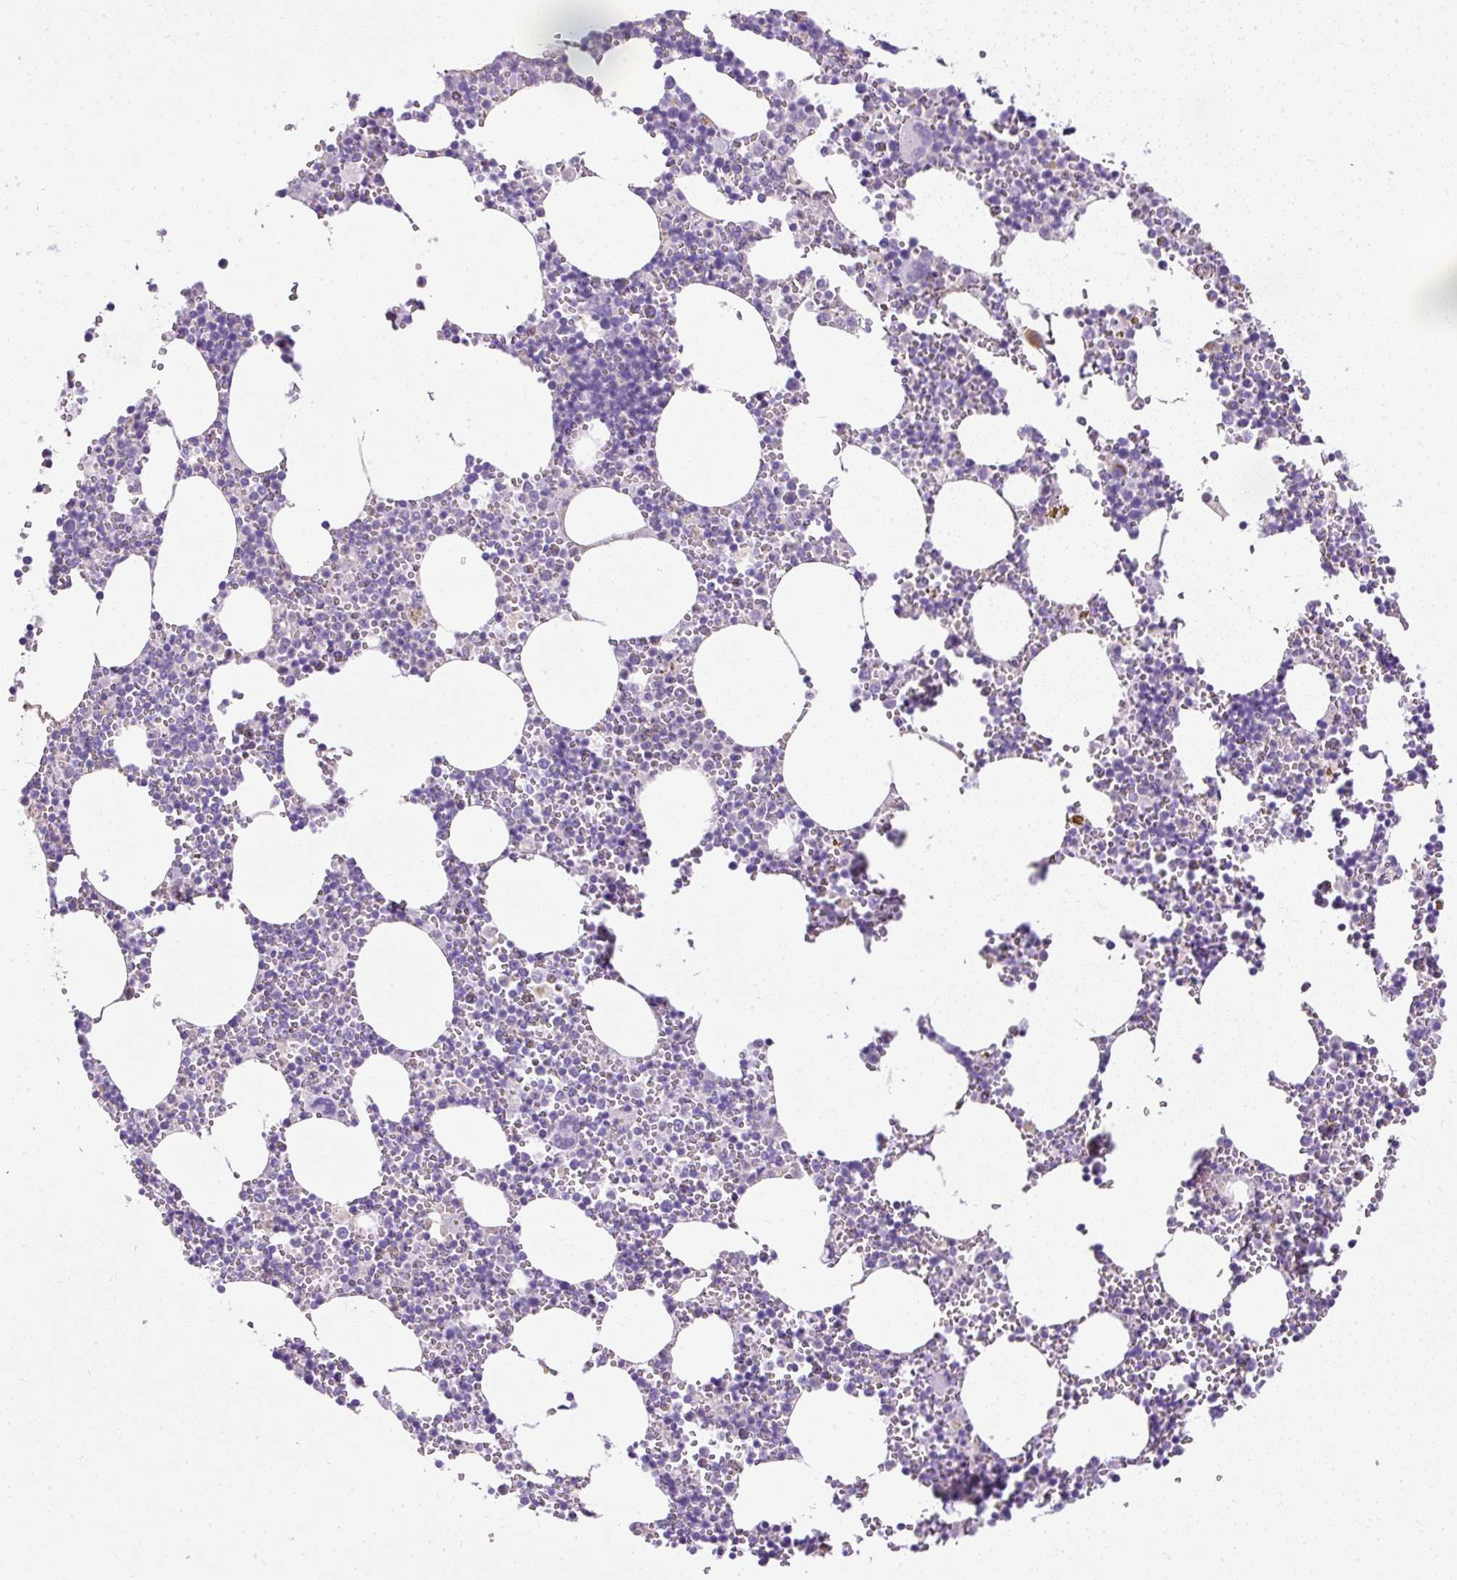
{"staining": {"intensity": "negative", "quantity": "none", "location": "none"}, "tissue": "bone marrow", "cell_type": "Hematopoietic cells", "image_type": "normal", "snomed": [{"axis": "morphology", "description": "Normal tissue, NOS"}, {"axis": "topography", "description": "Bone marrow"}], "caption": "IHC of unremarkable bone marrow exhibits no staining in hematopoietic cells. (Stains: DAB IHC with hematoxylin counter stain, Microscopy: brightfield microscopy at high magnification).", "gene": "PLS1", "patient": {"sex": "male", "age": 54}}